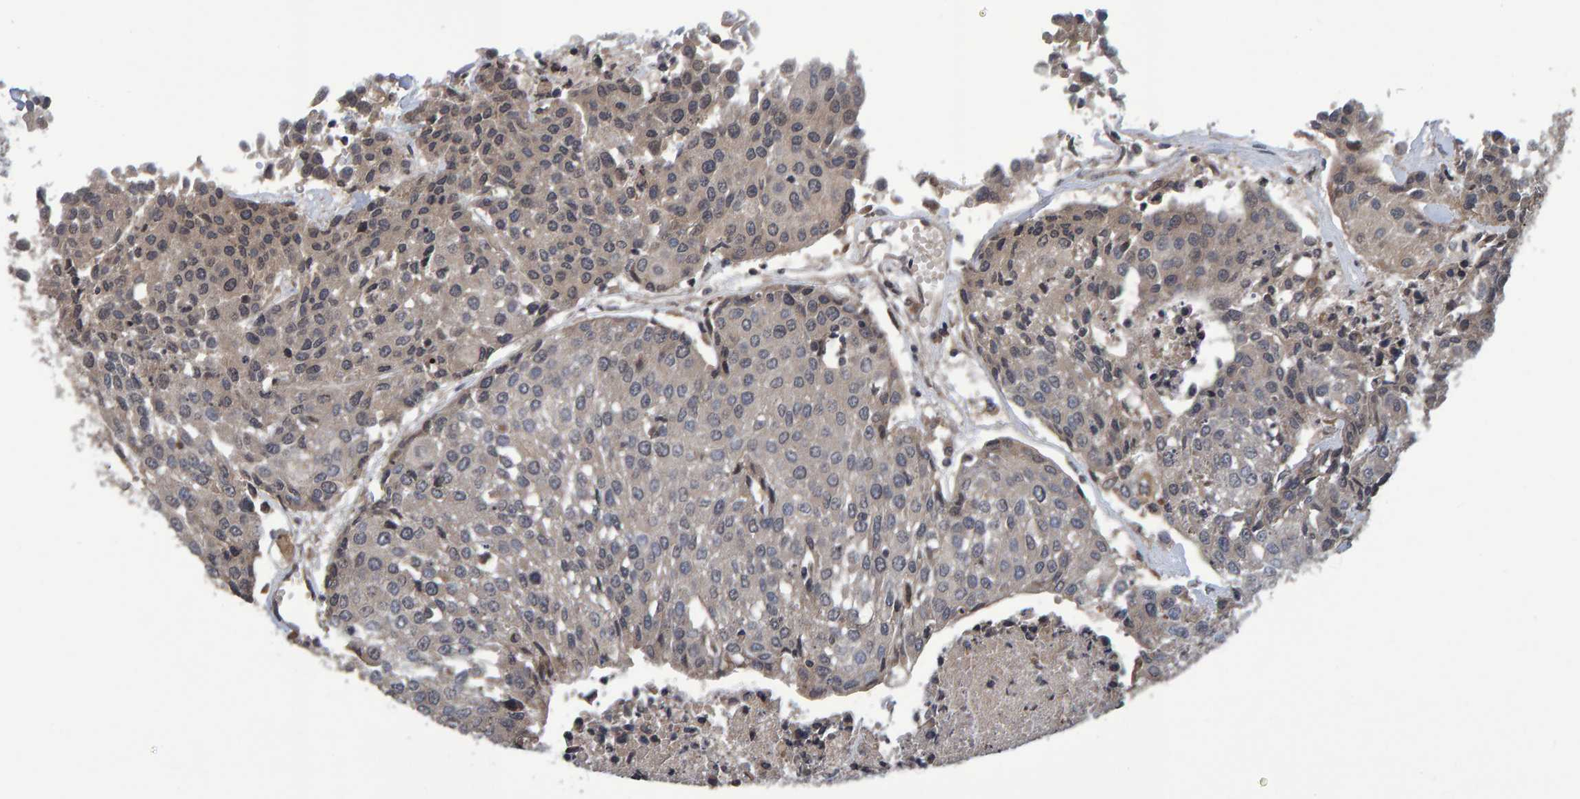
{"staining": {"intensity": "weak", "quantity": "<25%", "location": "cytoplasmic/membranous"}, "tissue": "urothelial cancer", "cell_type": "Tumor cells", "image_type": "cancer", "snomed": [{"axis": "morphology", "description": "Urothelial carcinoma, High grade"}, {"axis": "topography", "description": "Urinary bladder"}], "caption": "Immunohistochemical staining of human urothelial carcinoma (high-grade) exhibits no significant expression in tumor cells.", "gene": "GAB2", "patient": {"sex": "female", "age": 85}}